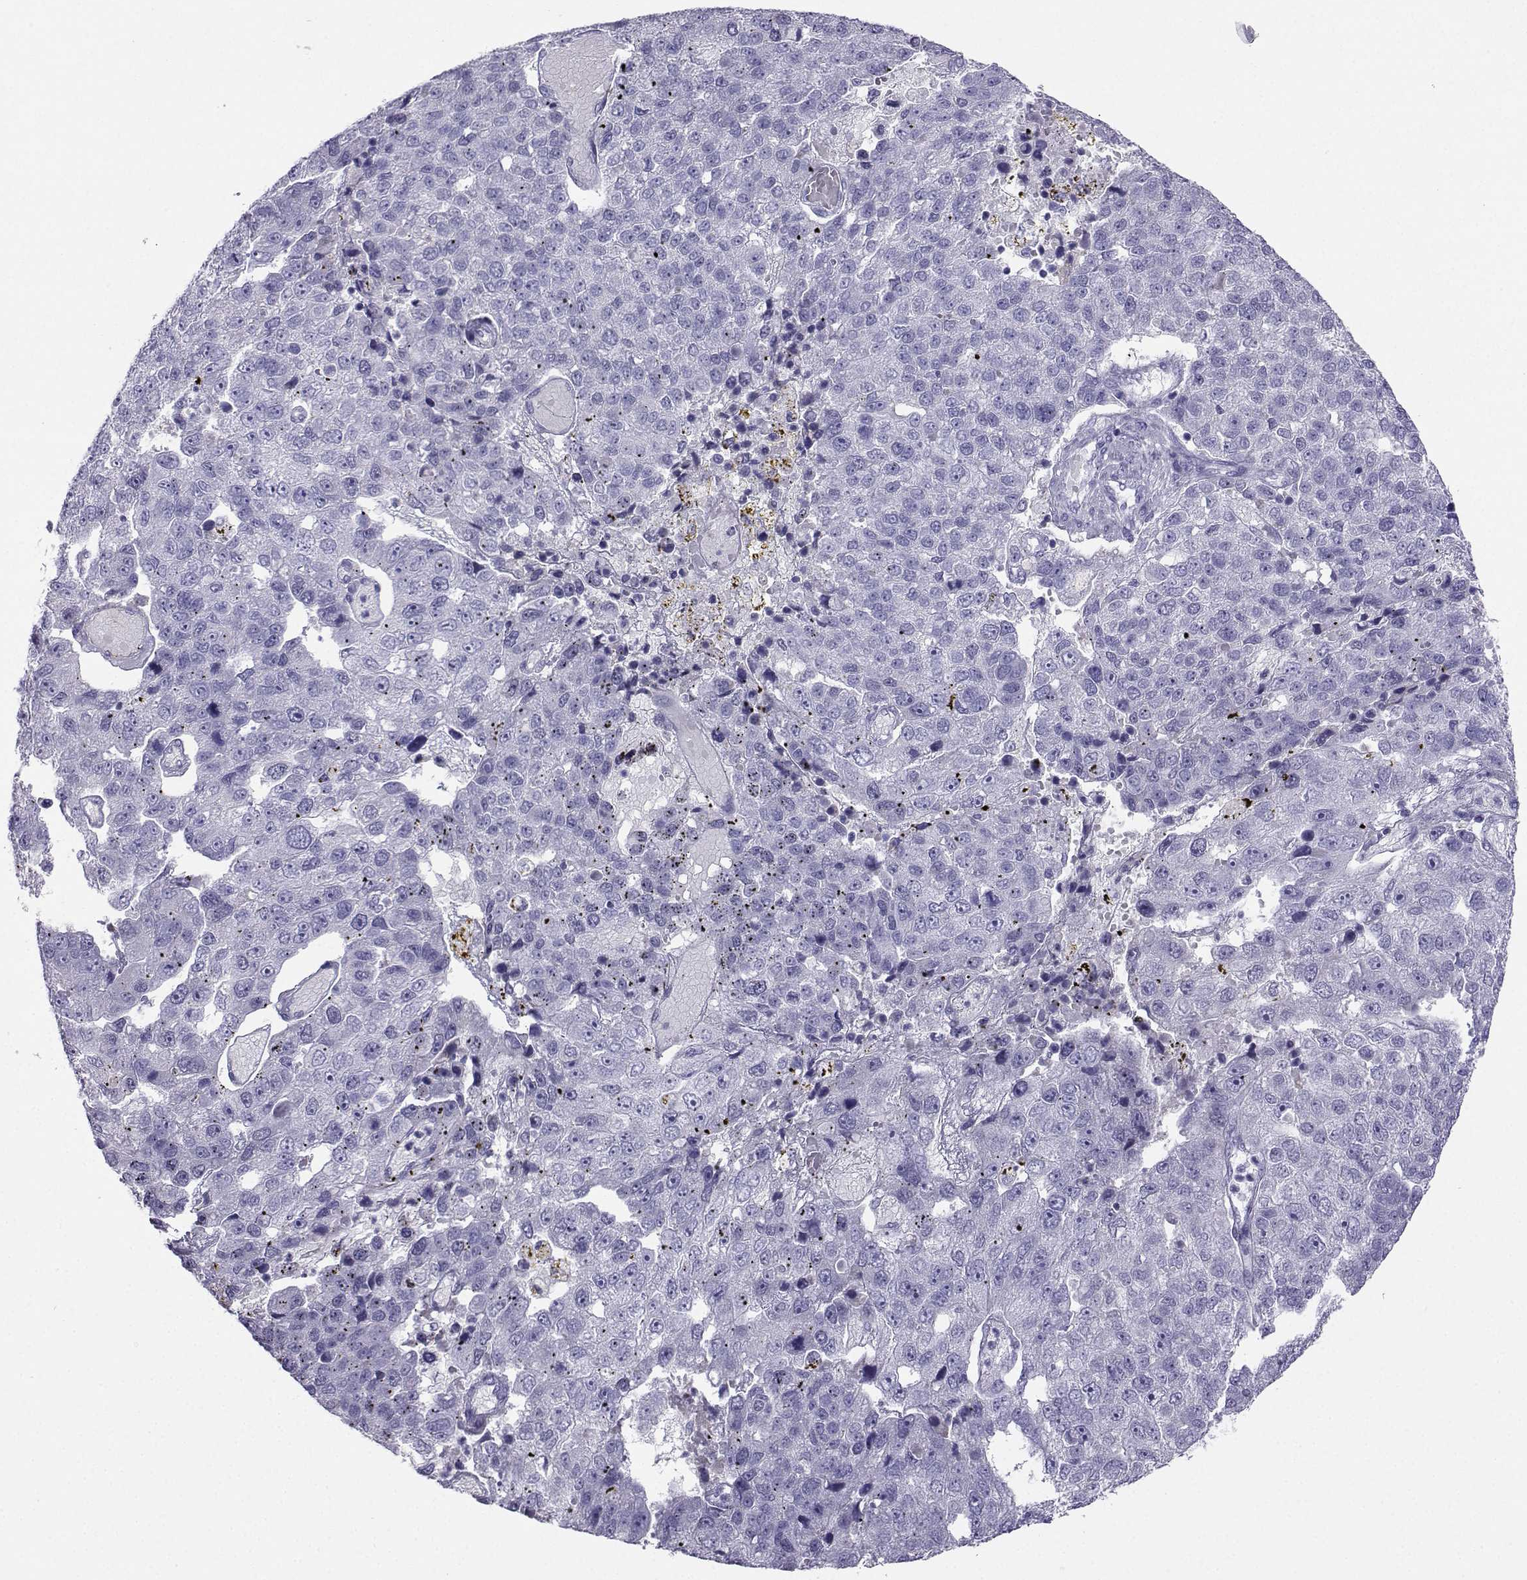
{"staining": {"intensity": "negative", "quantity": "none", "location": "none"}, "tissue": "pancreatic cancer", "cell_type": "Tumor cells", "image_type": "cancer", "snomed": [{"axis": "morphology", "description": "Adenocarcinoma, NOS"}, {"axis": "topography", "description": "Pancreas"}], "caption": "This histopathology image is of adenocarcinoma (pancreatic) stained with IHC to label a protein in brown with the nuclei are counter-stained blue. There is no positivity in tumor cells. (DAB (3,3'-diaminobenzidine) immunohistochemistry visualized using brightfield microscopy, high magnification).", "gene": "FBXO24", "patient": {"sex": "female", "age": 61}}